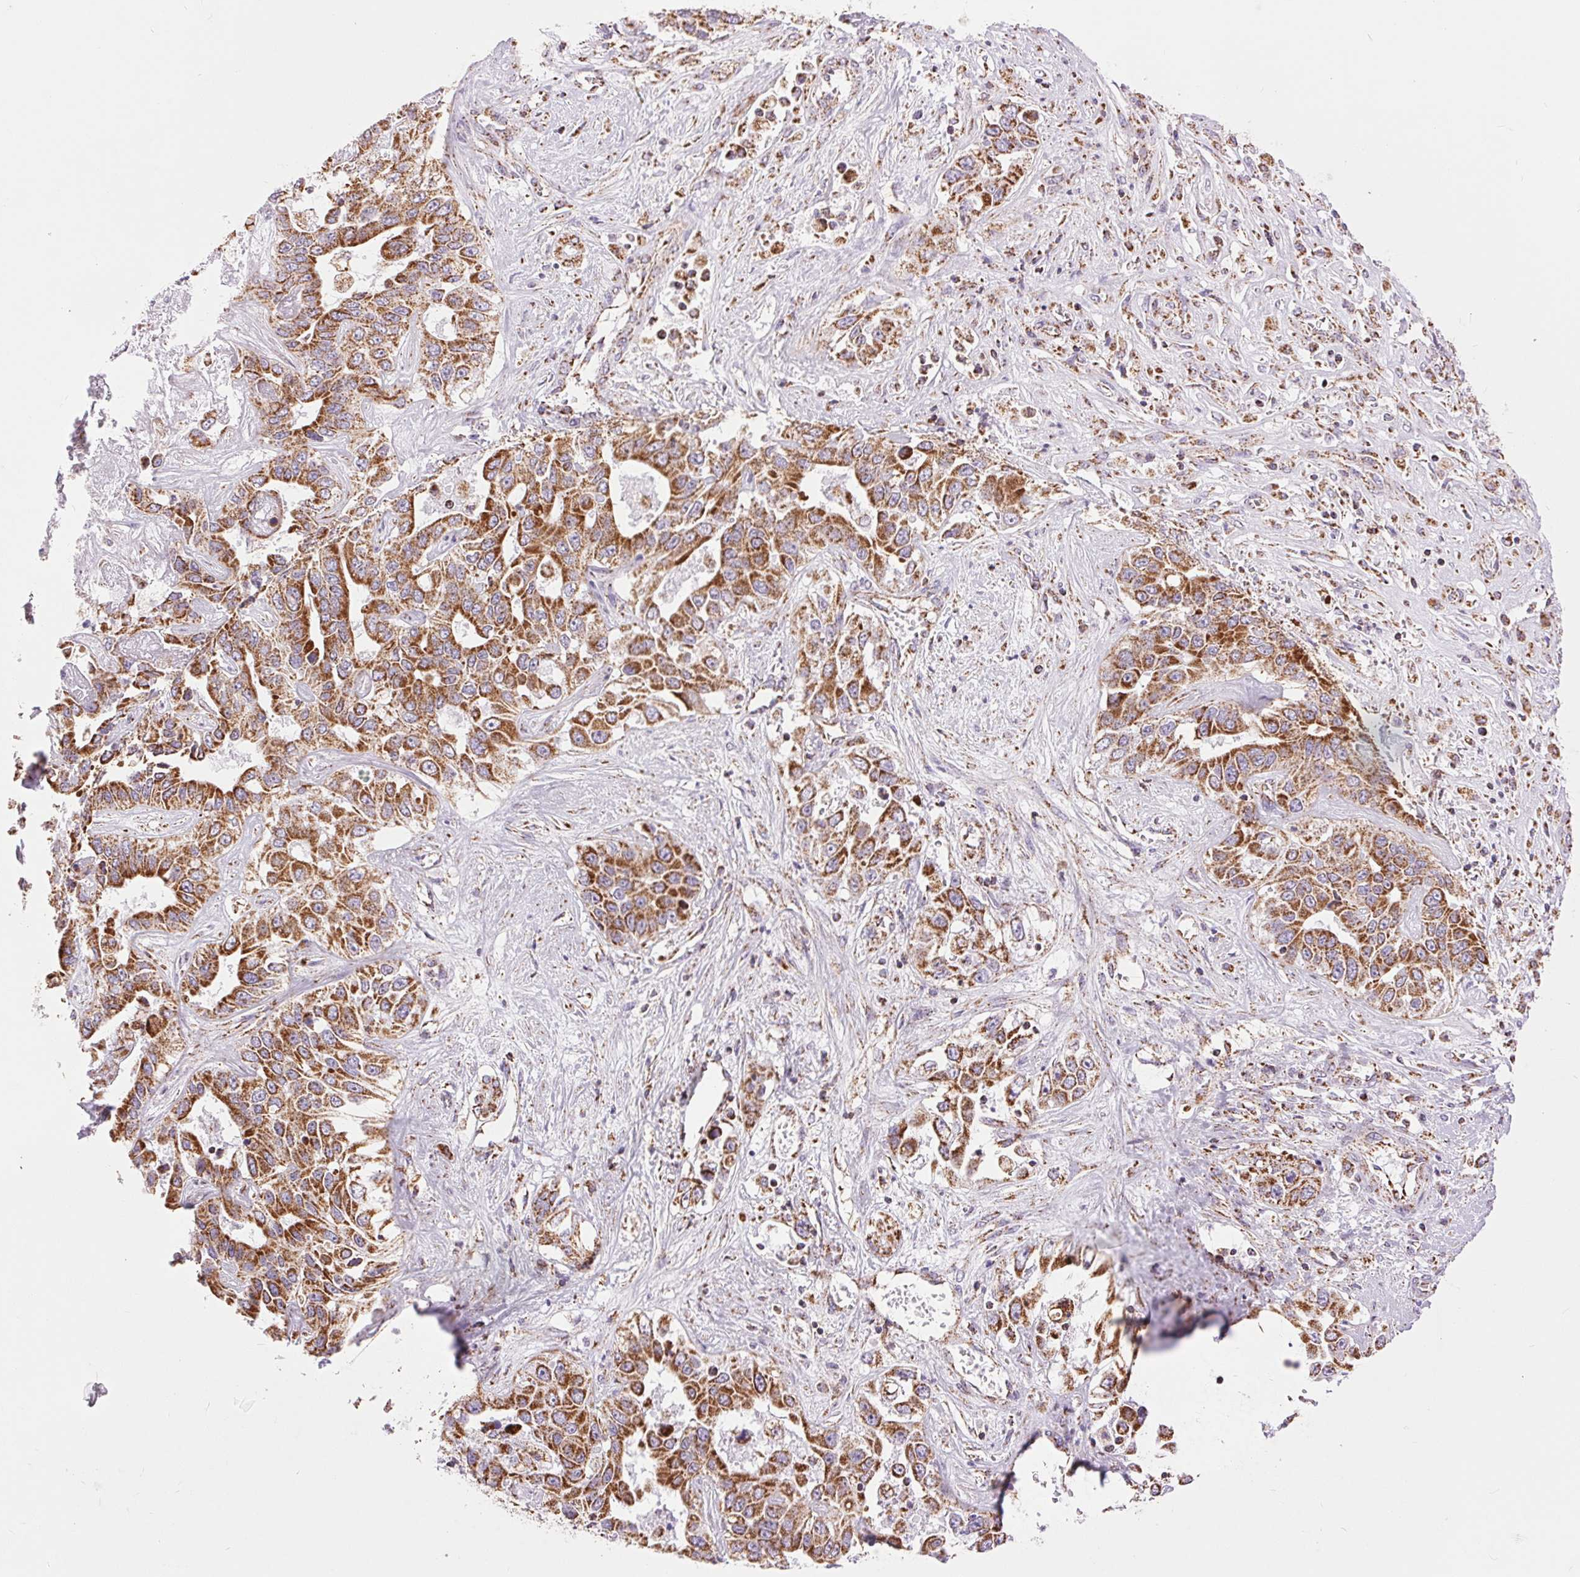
{"staining": {"intensity": "strong", "quantity": ">75%", "location": "cytoplasmic/membranous"}, "tissue": "liver cancer", "cell_type": "Tumor cells", "image_type": "cancer", "snomed": [{"axis": "morphology", "description": "Cholangiocarcinoma"}, {"axis": "topography", "description": "Liver"}], "caption": "IHC of human cholangiocarcinoma (liver) reveals high levels of strong cytoplasmic/membranous expression in approximately >75% of tumor cells.", "gene": "ATP5PB", "patient": {"sex": "female", "age": 52}}